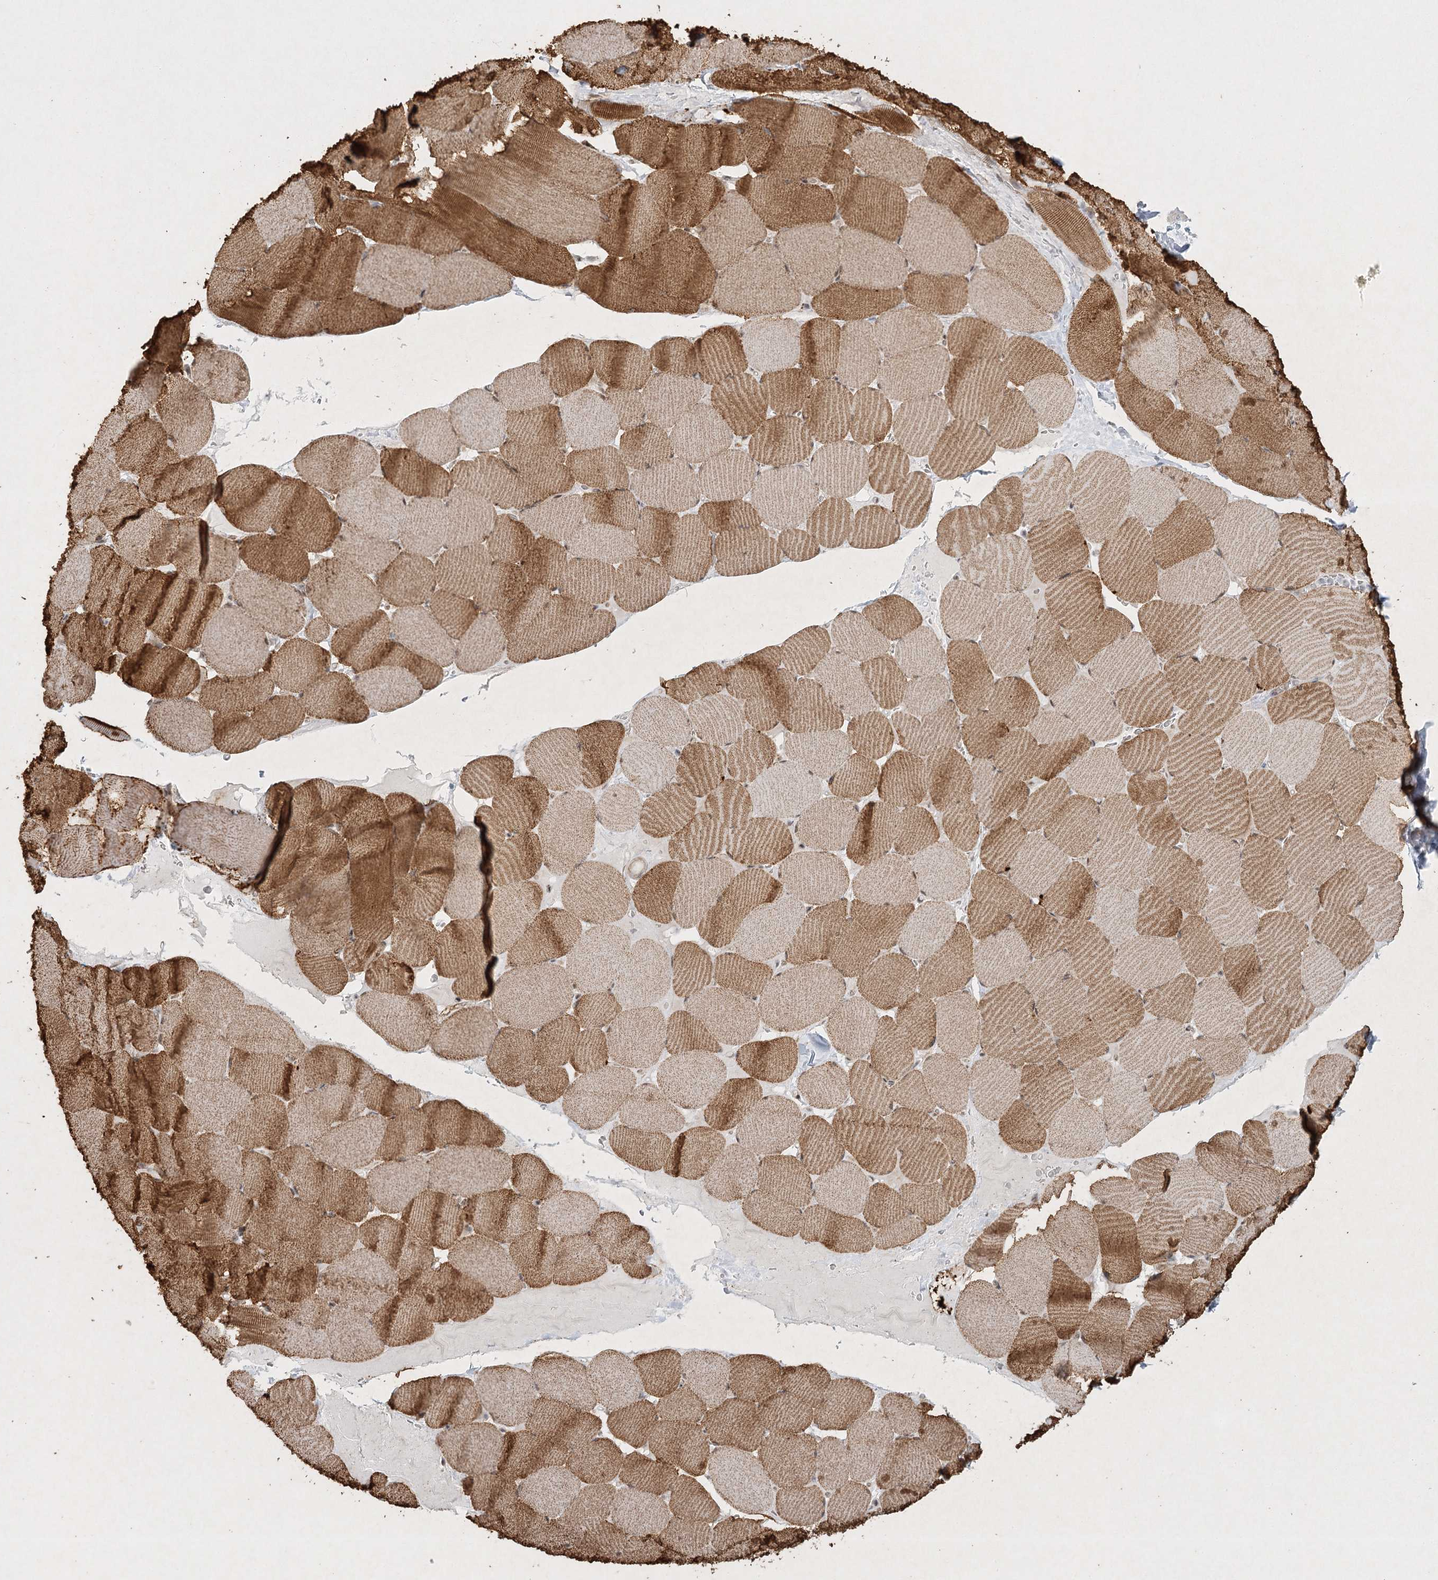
{"staining": {"intensity": "moderate", "quantity": ">75%", "location": "cytoplasmic/membranous"}, "tissue": "skeletal muscle", "cell_type": "Myocytes", "image_type": "normal", "snomed": [{"axis": "morphology", "description": "Normal tissue, NOS"}, {"axis": "topography", "description": "Skeletal muscle"}], "caption": "Brown immunohistochemical staining in benign human skeletal muscle reveals moderate cytoplasmic/membranous staining in about >75% of myocytes.", "gene": "U2SURP", "patient": {"sex": "male", "age": 62}}